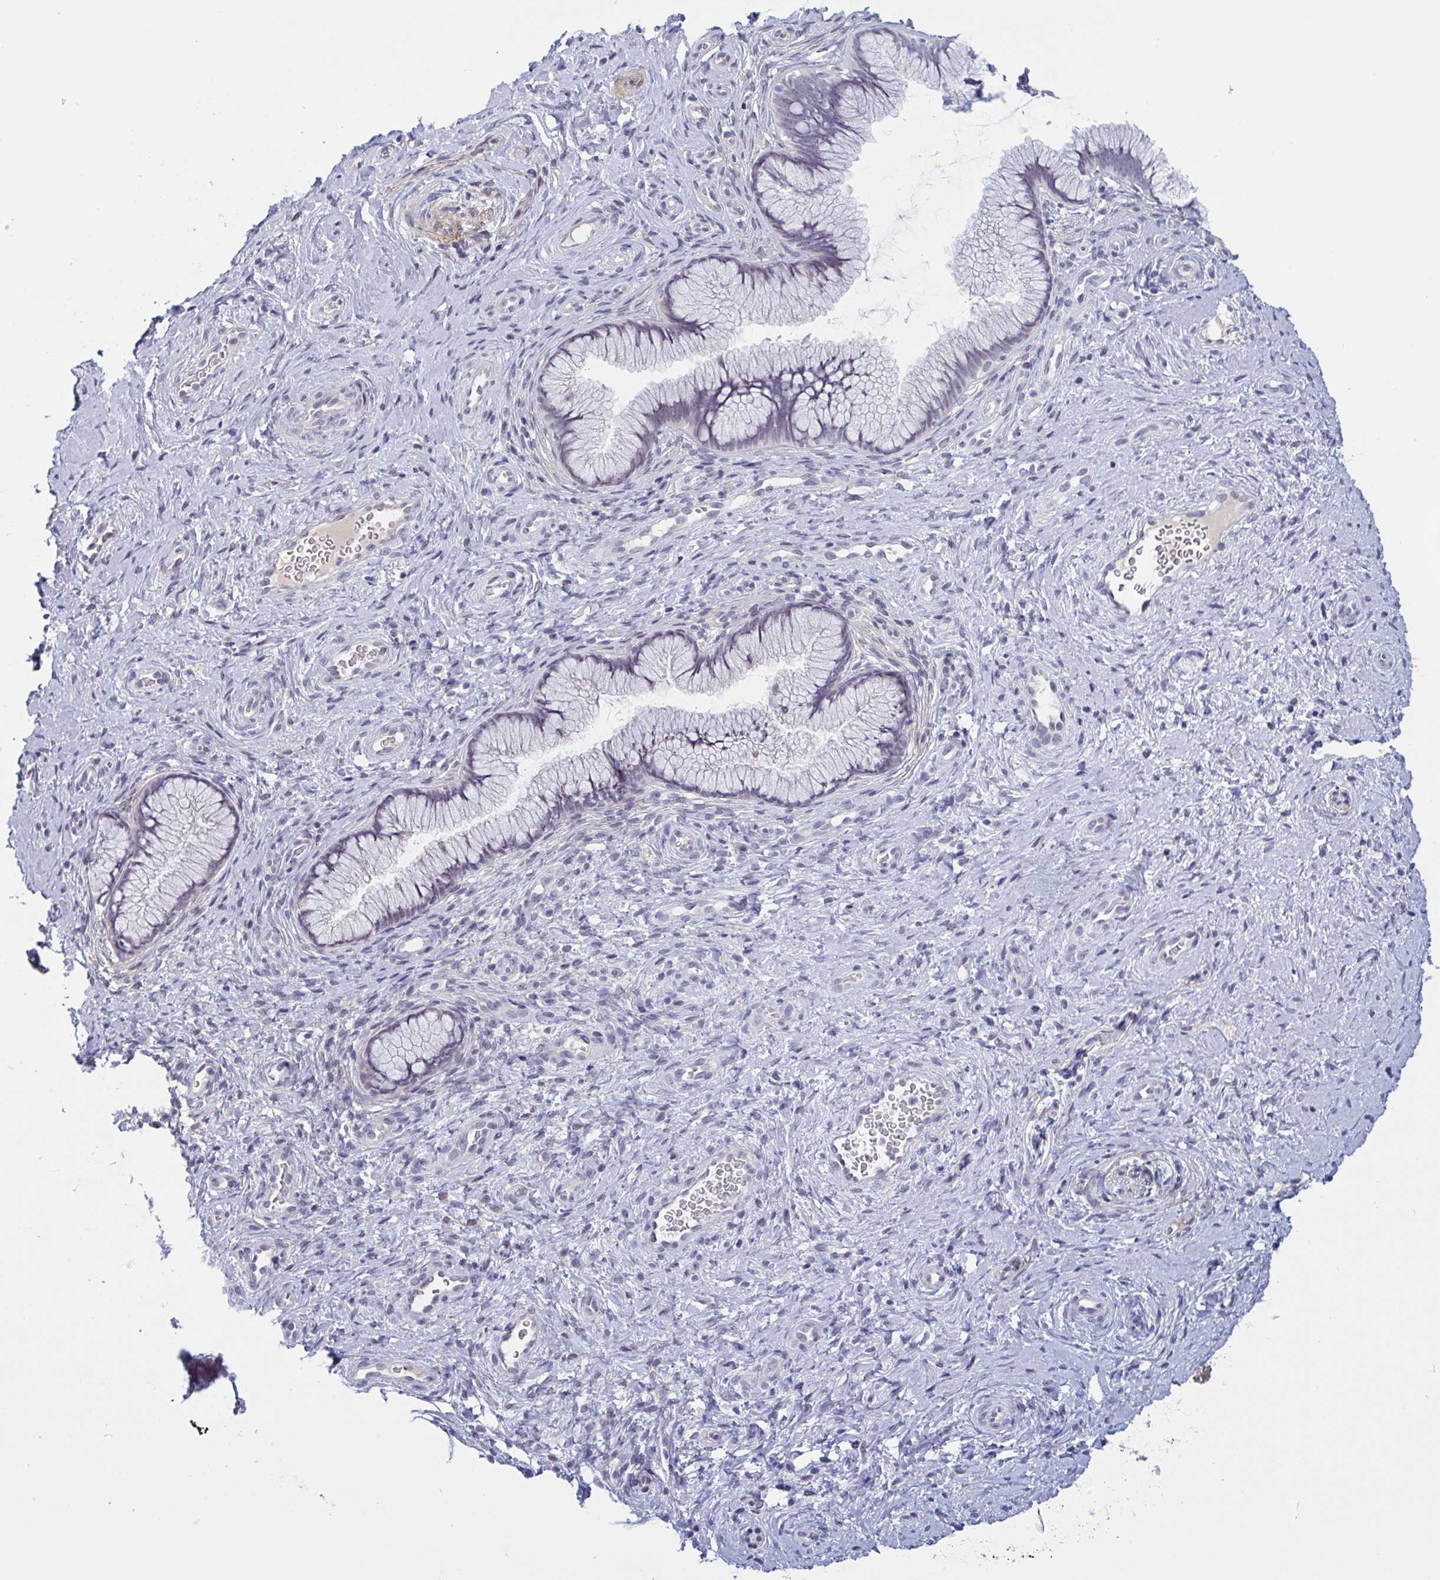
{"staining": {"intensity": "negative", "quantity": "none", "location": "none"}, "tissue": "cervix", "cell_type": "Glandular cells", "image_type": "normal", "snomed": [{"axis": "morphology", "description": "Normal tissue, NOS"}, {"axis": "topography", "description": "Cervix"}], "caption": "Protein analysis of normal cervix demonstrates no significant expression in glandular cells.", "gene": "TCEAL8", "patient": {"sex": "female", "age": 34}}